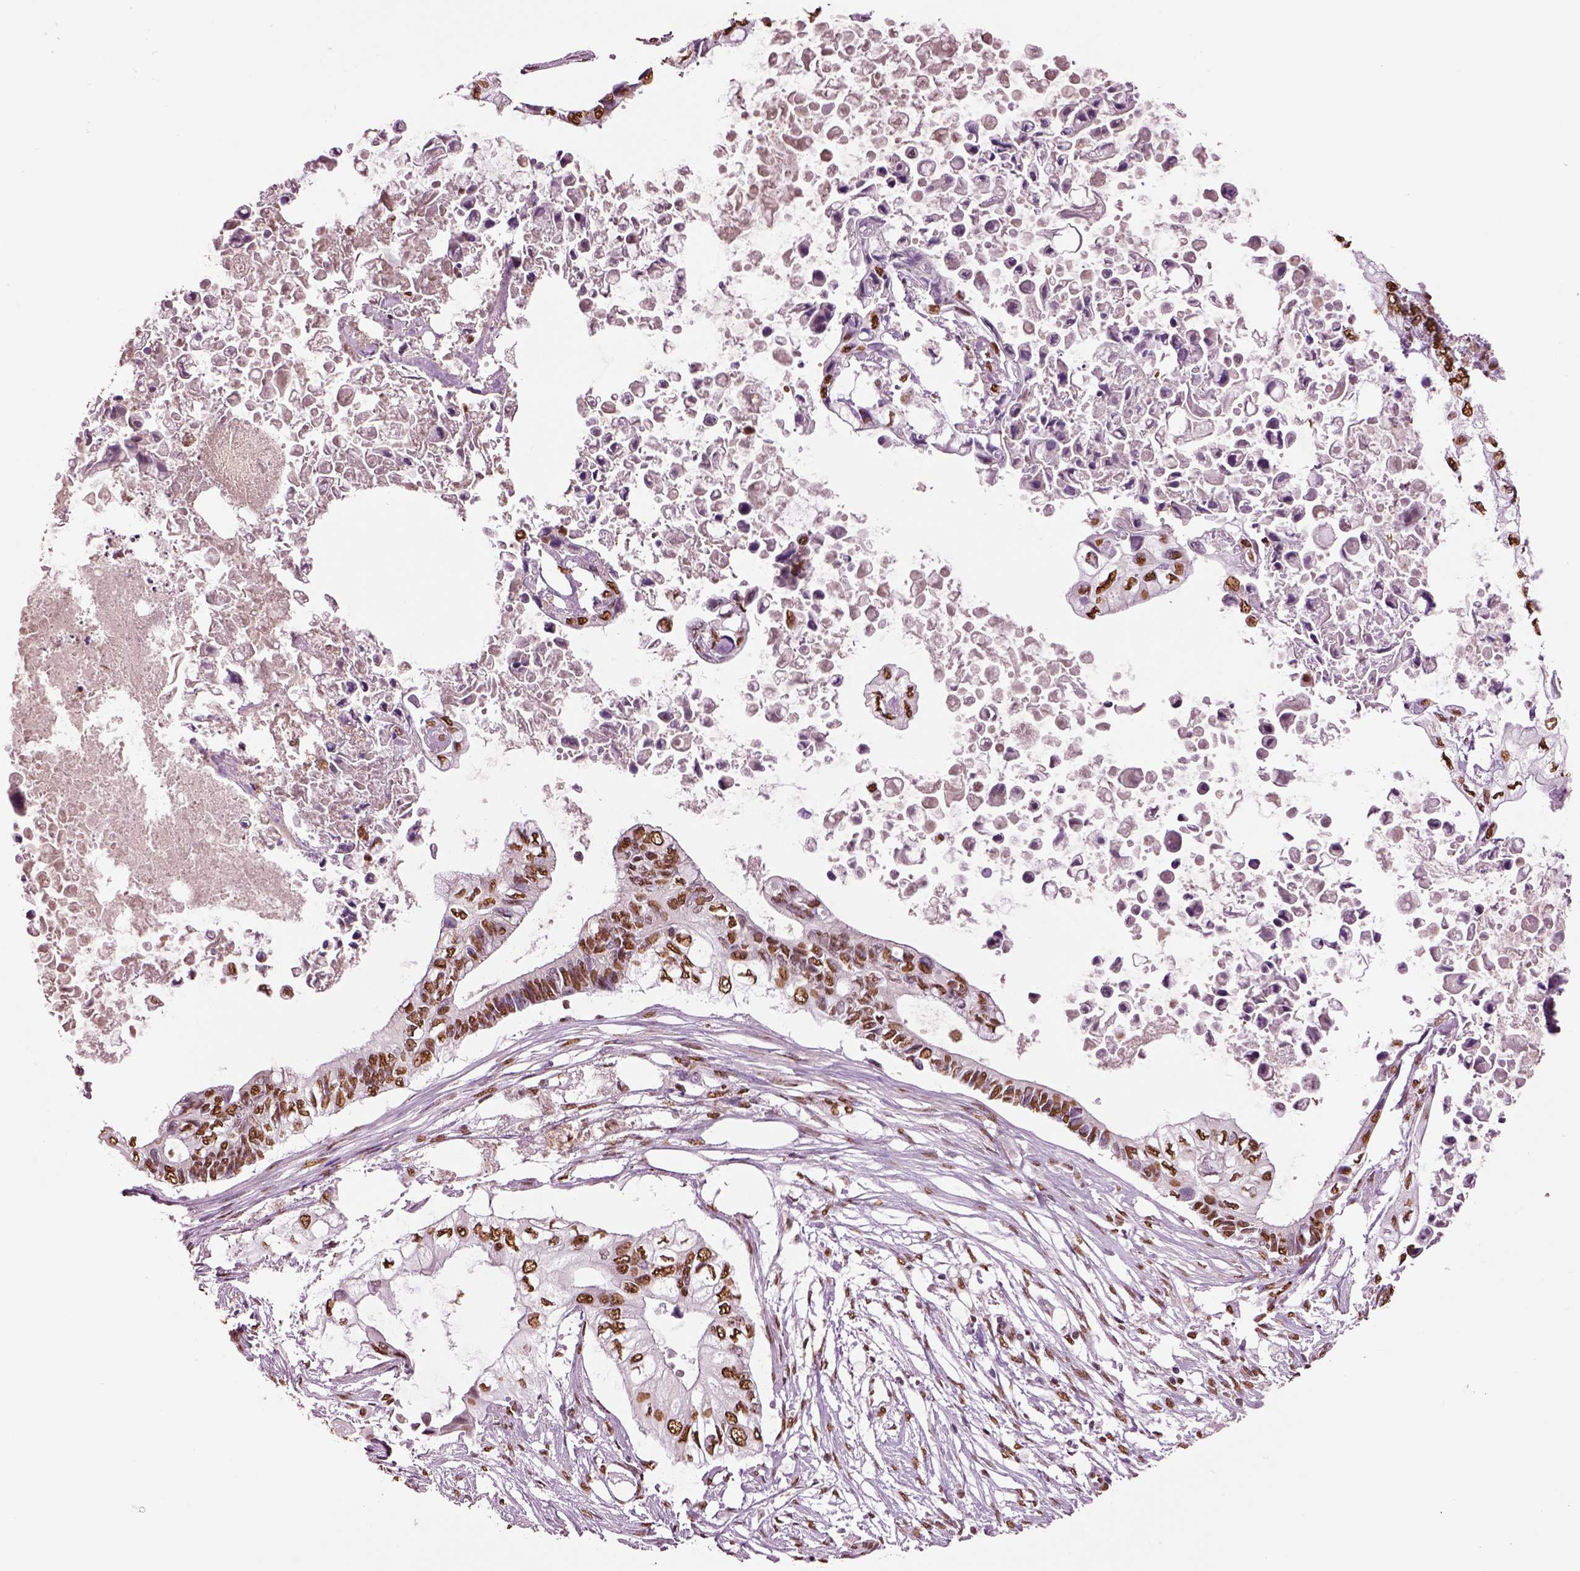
{"staining": {"intensity": "moderate", "quantity": ">75%", "location": "nuclear"}, "tissue": "pancreatic cancer", "cell_type": "Tumor cells", "image_type": "cancer", "snomed": [{"axis": "morphology", "description": "Adenocarcinoma, NOS"}, {"axis": "topography", "description": "Pancreas"}], "caption": "Human adenocarcinoma (pancreatic) stained for a protein (brown) displays moderate nuclear positive expression in about >75% of tumor cells.", "gene": "DDX3X", "patient": {"sex": "female", "age": 63}}